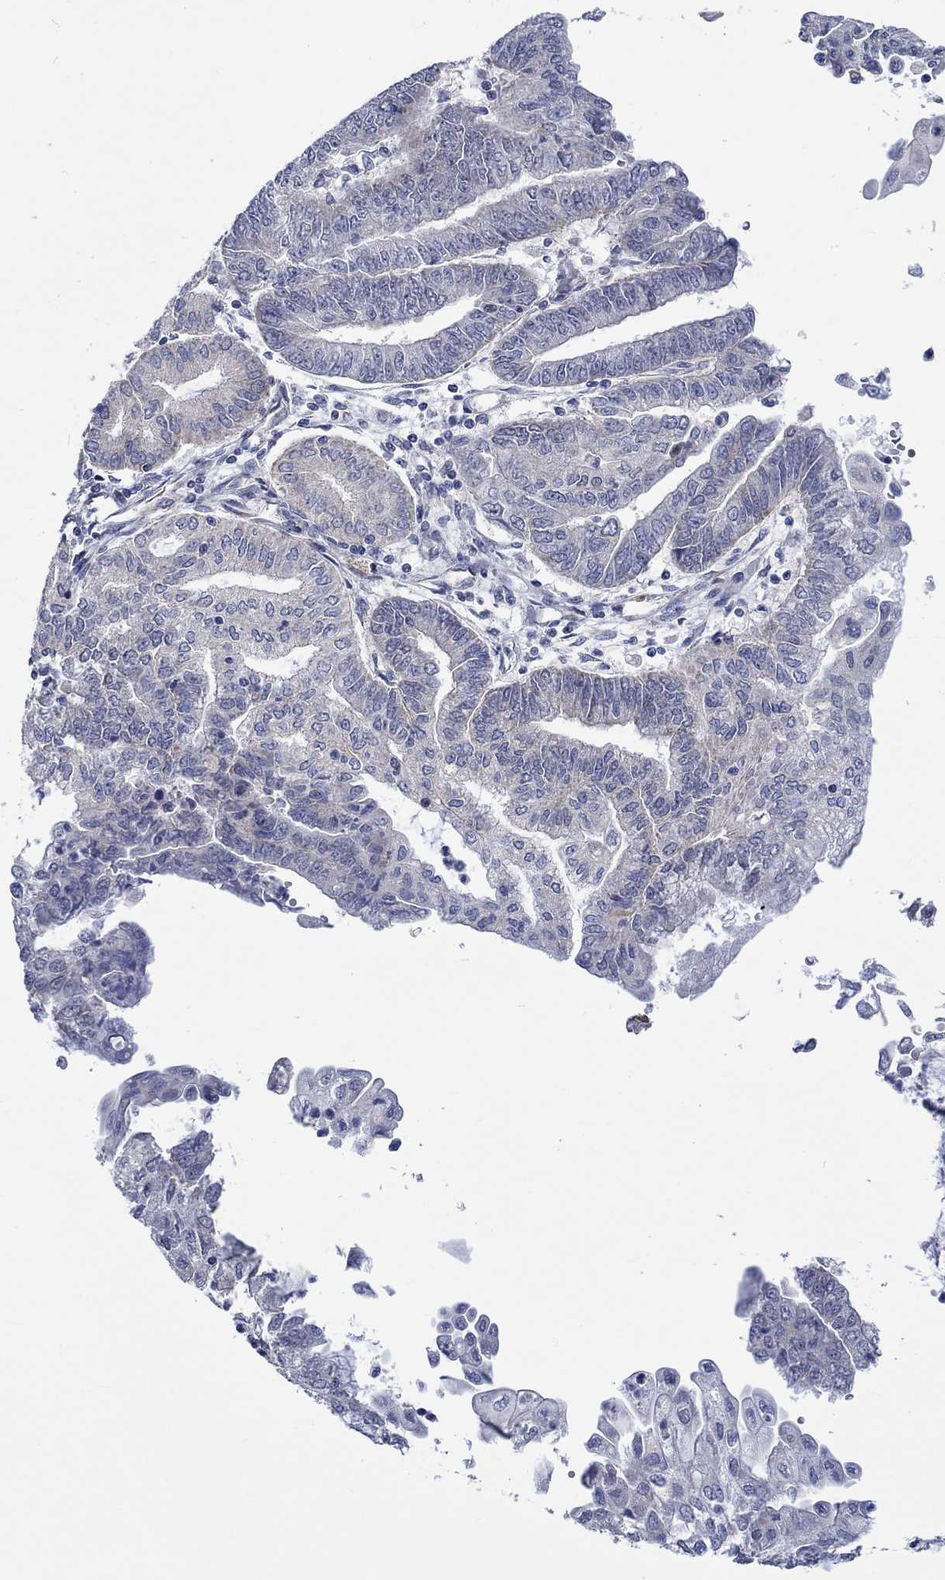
{"staining": {"intensity": "negative", "quantity": "none", "location": "none"}, "tissue": "endometrial cancer", "cell_type": "Tumor cells", "image_type": "cancer", "snomed": [{"axis": "morphology", "description": "Adenocarcinoma, NOS"}, {"axis": "topography", "description": "Endometrium"}], "caption": "An immunohistochemistry (IHC) histopathology image of endometrial adenocarcinoma is shown. There is no staining in tumor cells of endometrial adenocarcinoma.", "gene": "WASF1", "patient": {"sex": "female", "age": 55}}